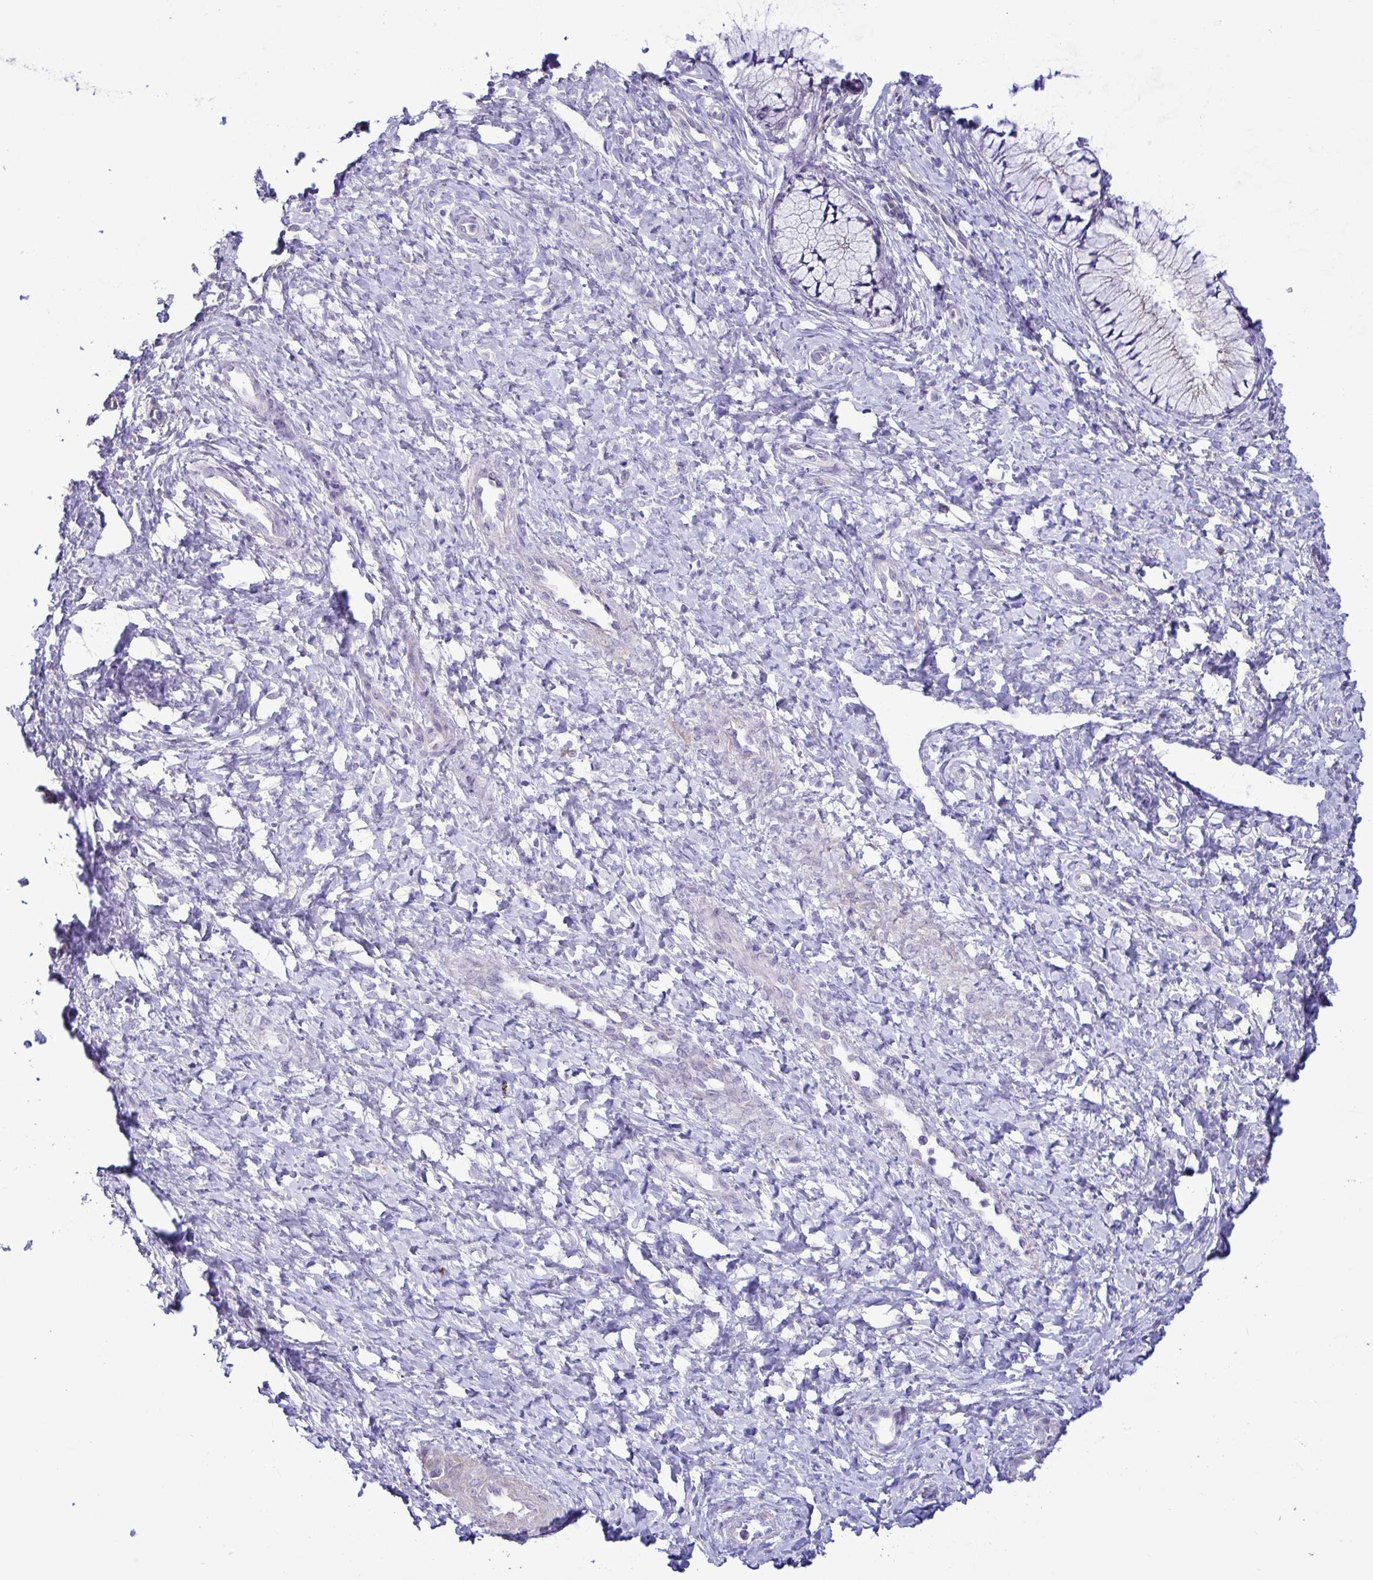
{"staining": {"intensity": "negative", "quantity": "none", "location": "none"}, "tissue": "cervix", "cell_type": "Glandular cells", "image_type": "normal", "snomed": [{"axis": "morphology", "description": "Normal tissue, NOS"}, {"axis": "topography", "description": "Cervix"}], "caption": "Immunohistochemical staining of normal human cervix shows no significant expression in glandular cells.", "gene": "FAM86B1", "patient": {"sex": "female", "age": 37}}